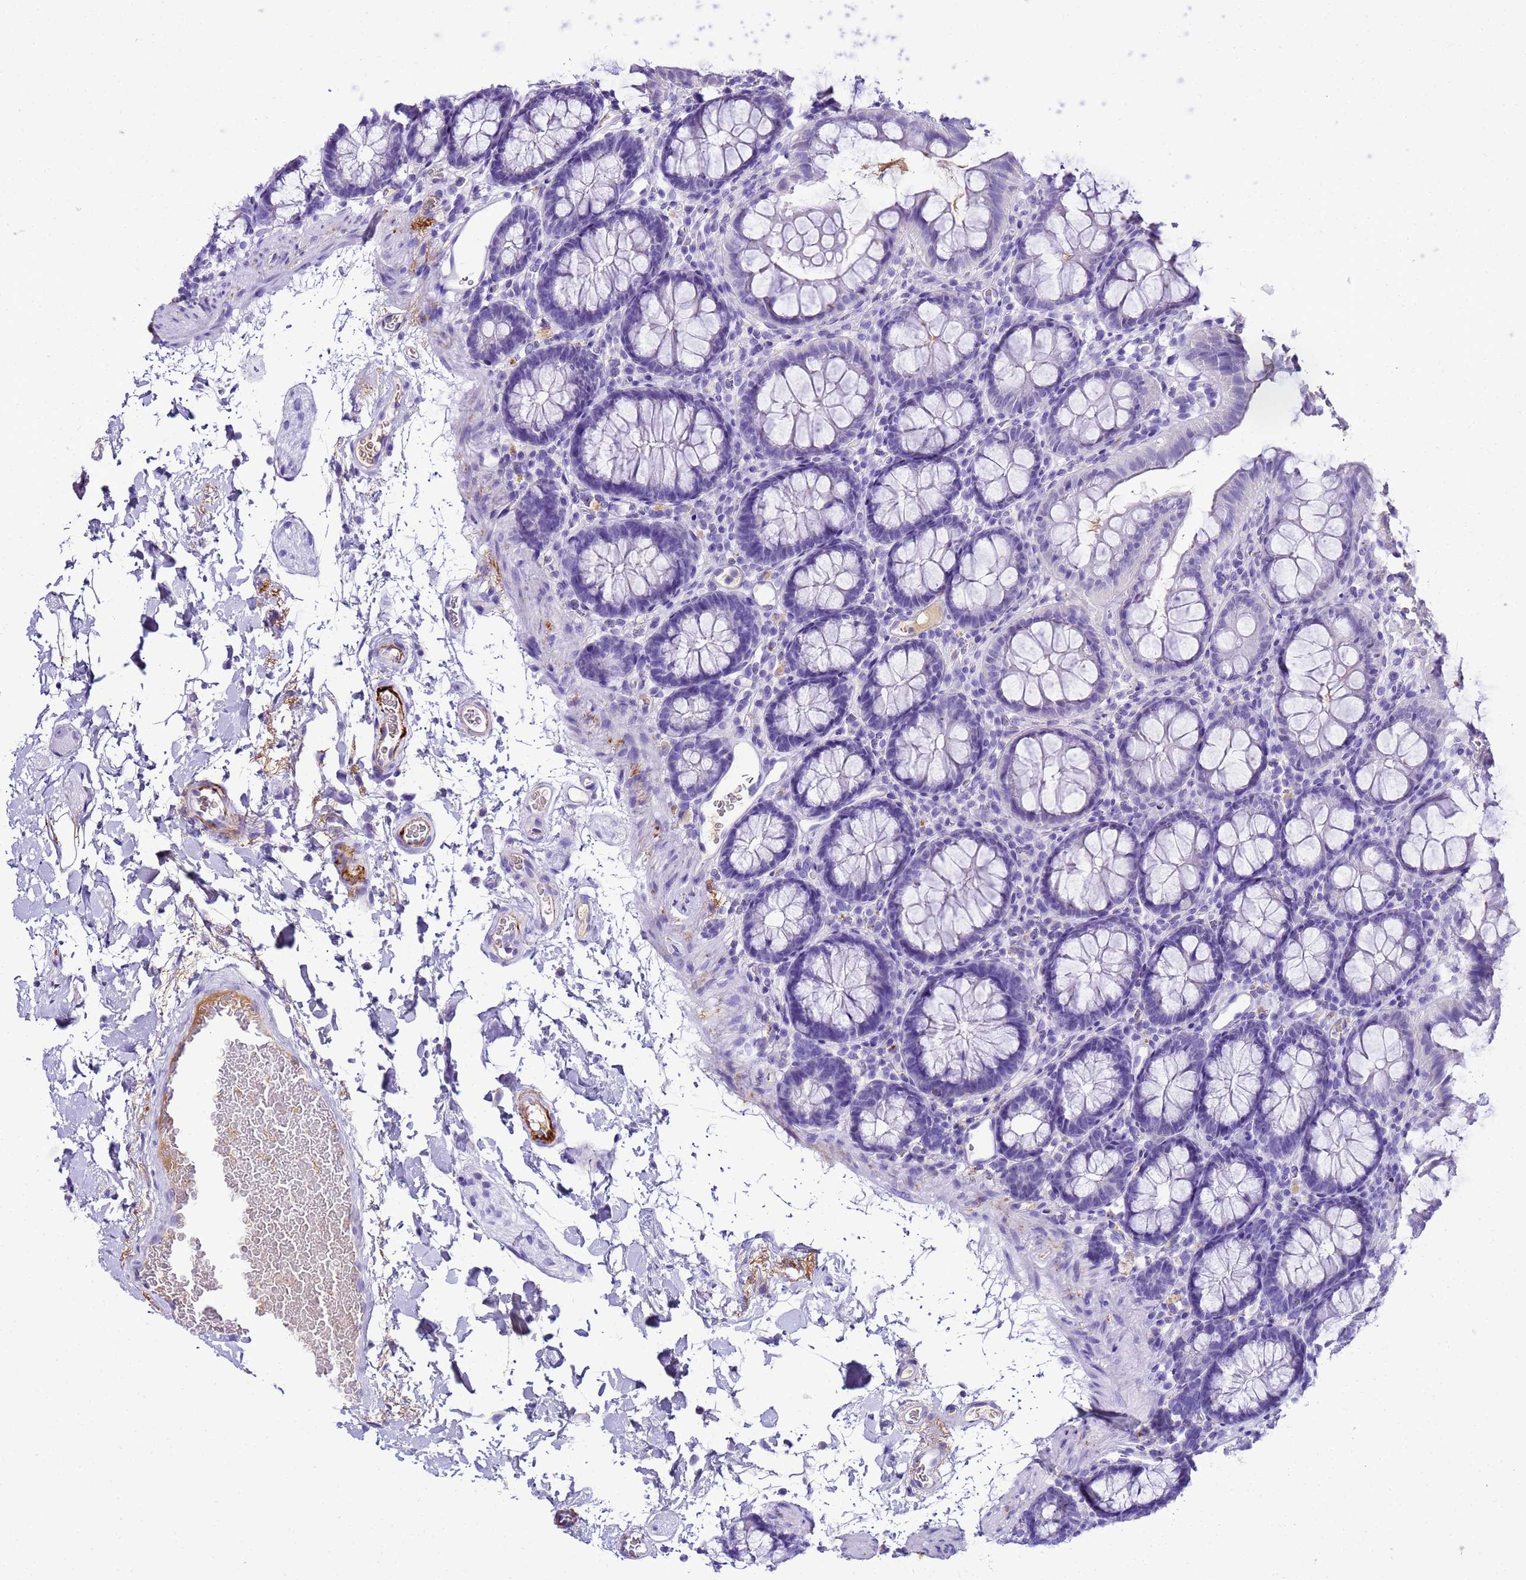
{"staining": {"intensity": "strong", "quantity": "<25%", "location": "cytoplasmic/membranous"}, "tissue": "colon", "cell_type": "Endothelial cells", "image_type": "normal", "snomed": [{"axis": "morphology", "description": "Normal tissue, NOS"}, {"axis": "topography", "description": "Colon"}], "caption": "The image shows immunohistochemical staining of unremarkable colon. There is strong cytoplasmic/membranous staining is identified in about <25% of endothelial cells.", "gene": "CFHR1", "patient": {"sex": "male", "age": 75}}